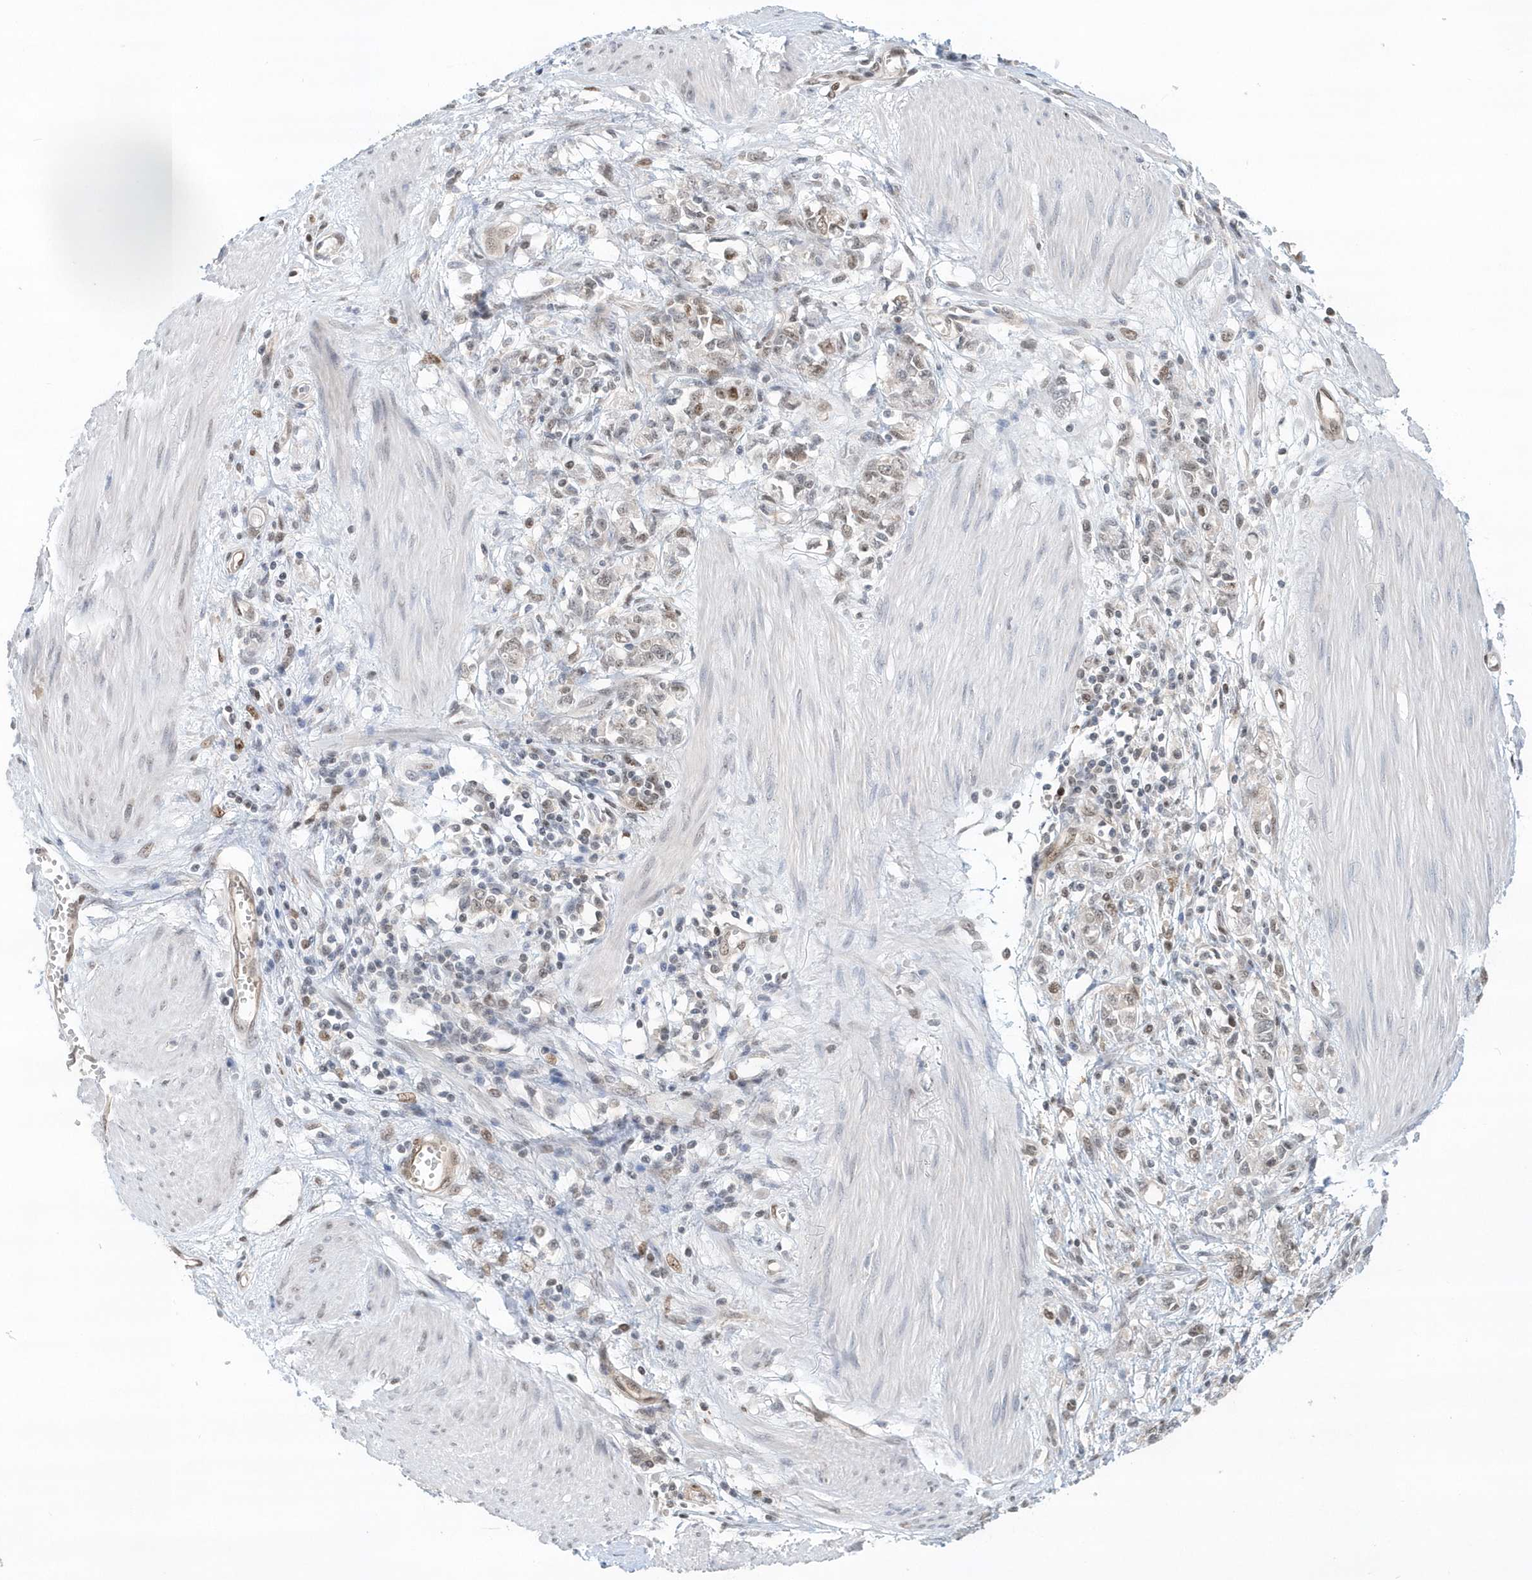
{"staining": {"intensity": "moderate", "quantity": "25%-75%", "location": "nuclear"}, "tissue": "stomach cancer", "cell_type": "Tumor cells", "image_type": "cancer", "snomed": [{"axis": "morphology", "description": "Adenocarcinoma, NOS"}, {"axis": "topography", "description": "Stomach"}], "caption": "A brown stain highlights moderate nuclear staining of a protein in human adenocarcinoma (stomach) tumor cells.", "gene": "SUMO2", "patient": {"sex": "female", "age": 76}}